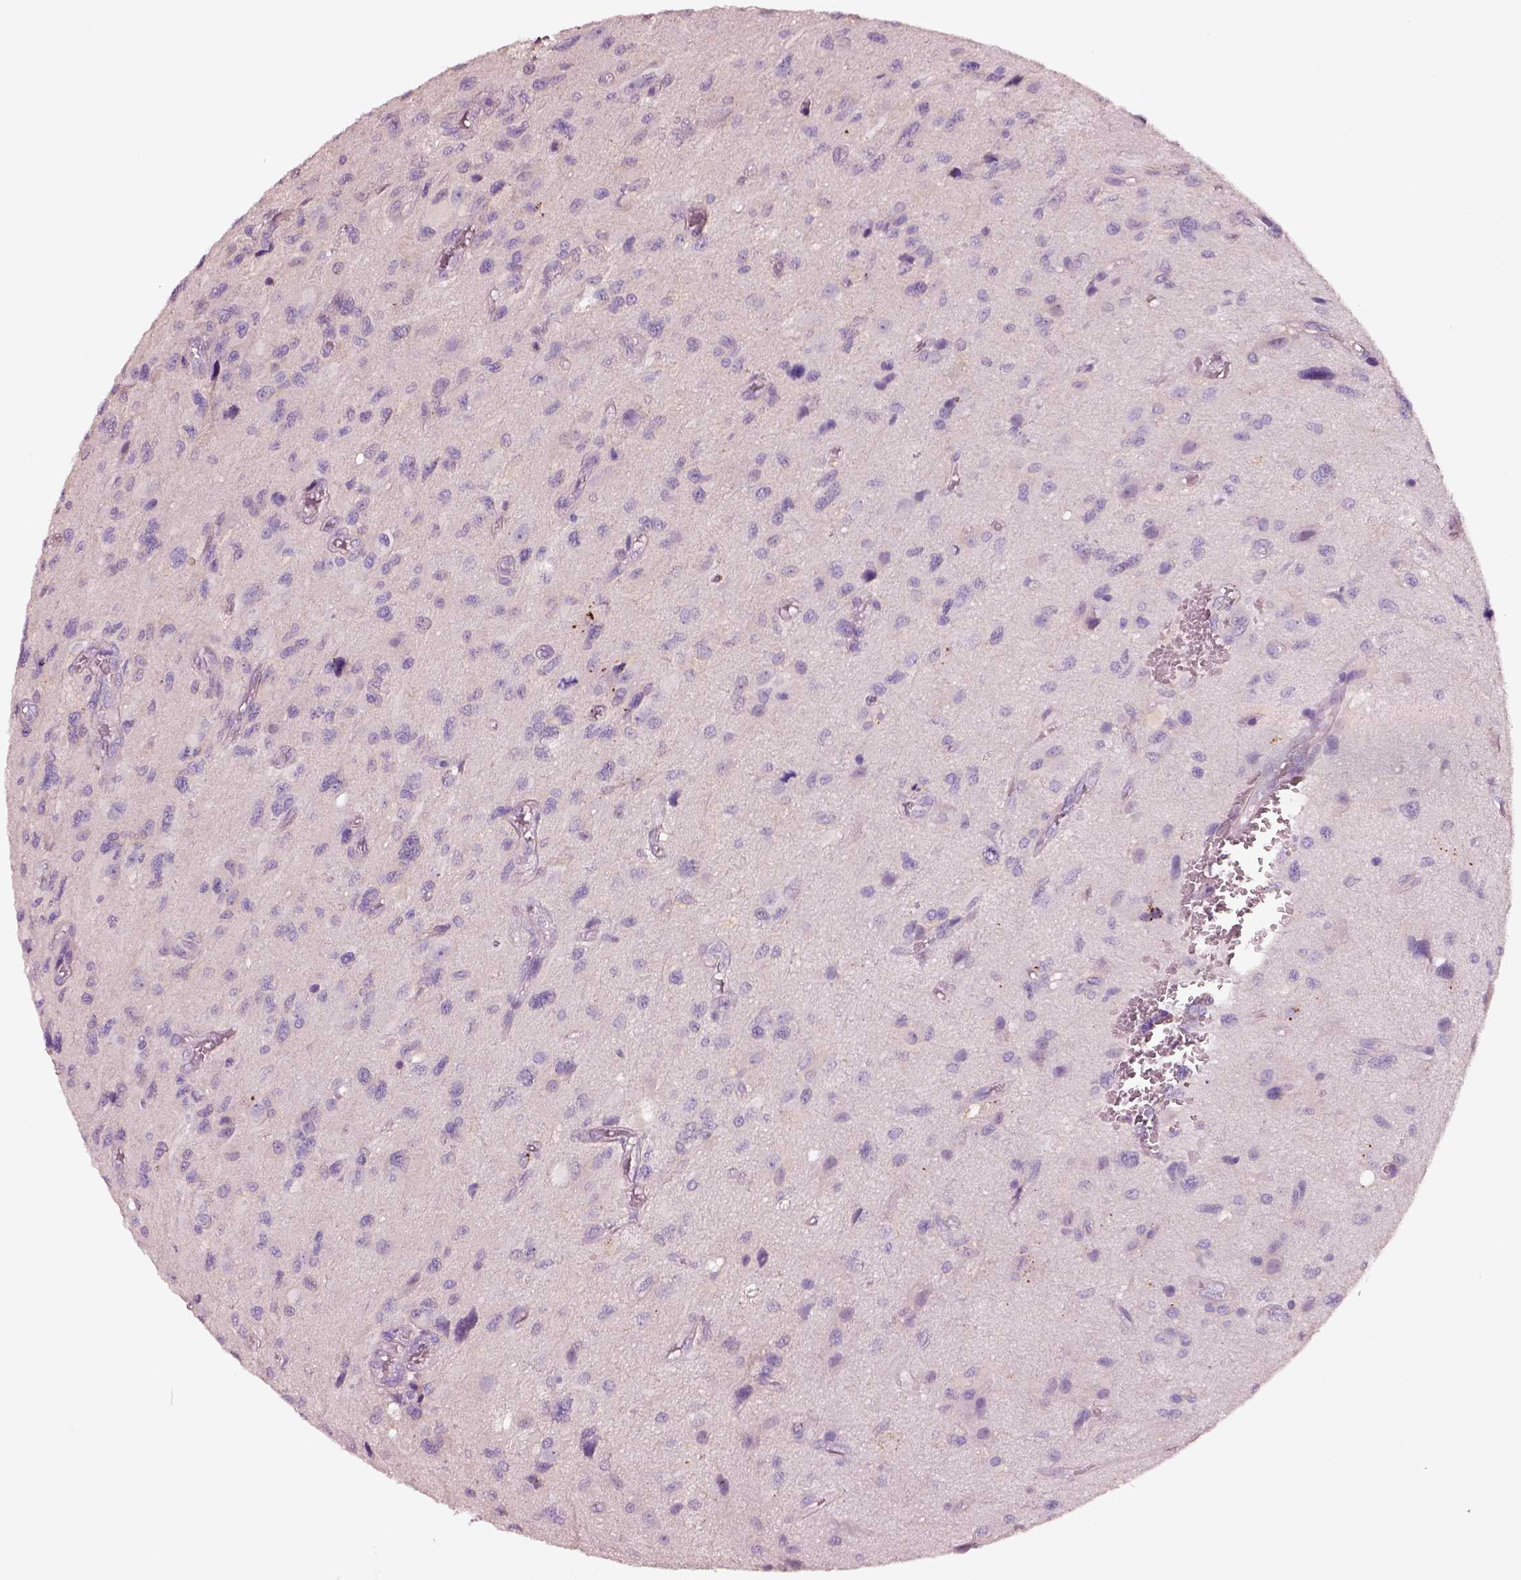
{"staining": {"intensity": "negative", "quantity": "none", "location": "none"}, "tissue": "glioma", "cell_type": "Tumor cells", "image_type": "cancer", "snomed": [{"axis": "morphology", "description": "Glioma, malignant, NOS"}, {"axis": "morphology", "description": "Glioma, malignant, High grade"}, {"axis": "topography", "description": "Brain"}], "caption": "IHC of human malignant glioma (high-grade) demonstrates no expression in tumor cells.", "gene": "ELSPBP1", "patient": {"sex": "female", "age": 71}}